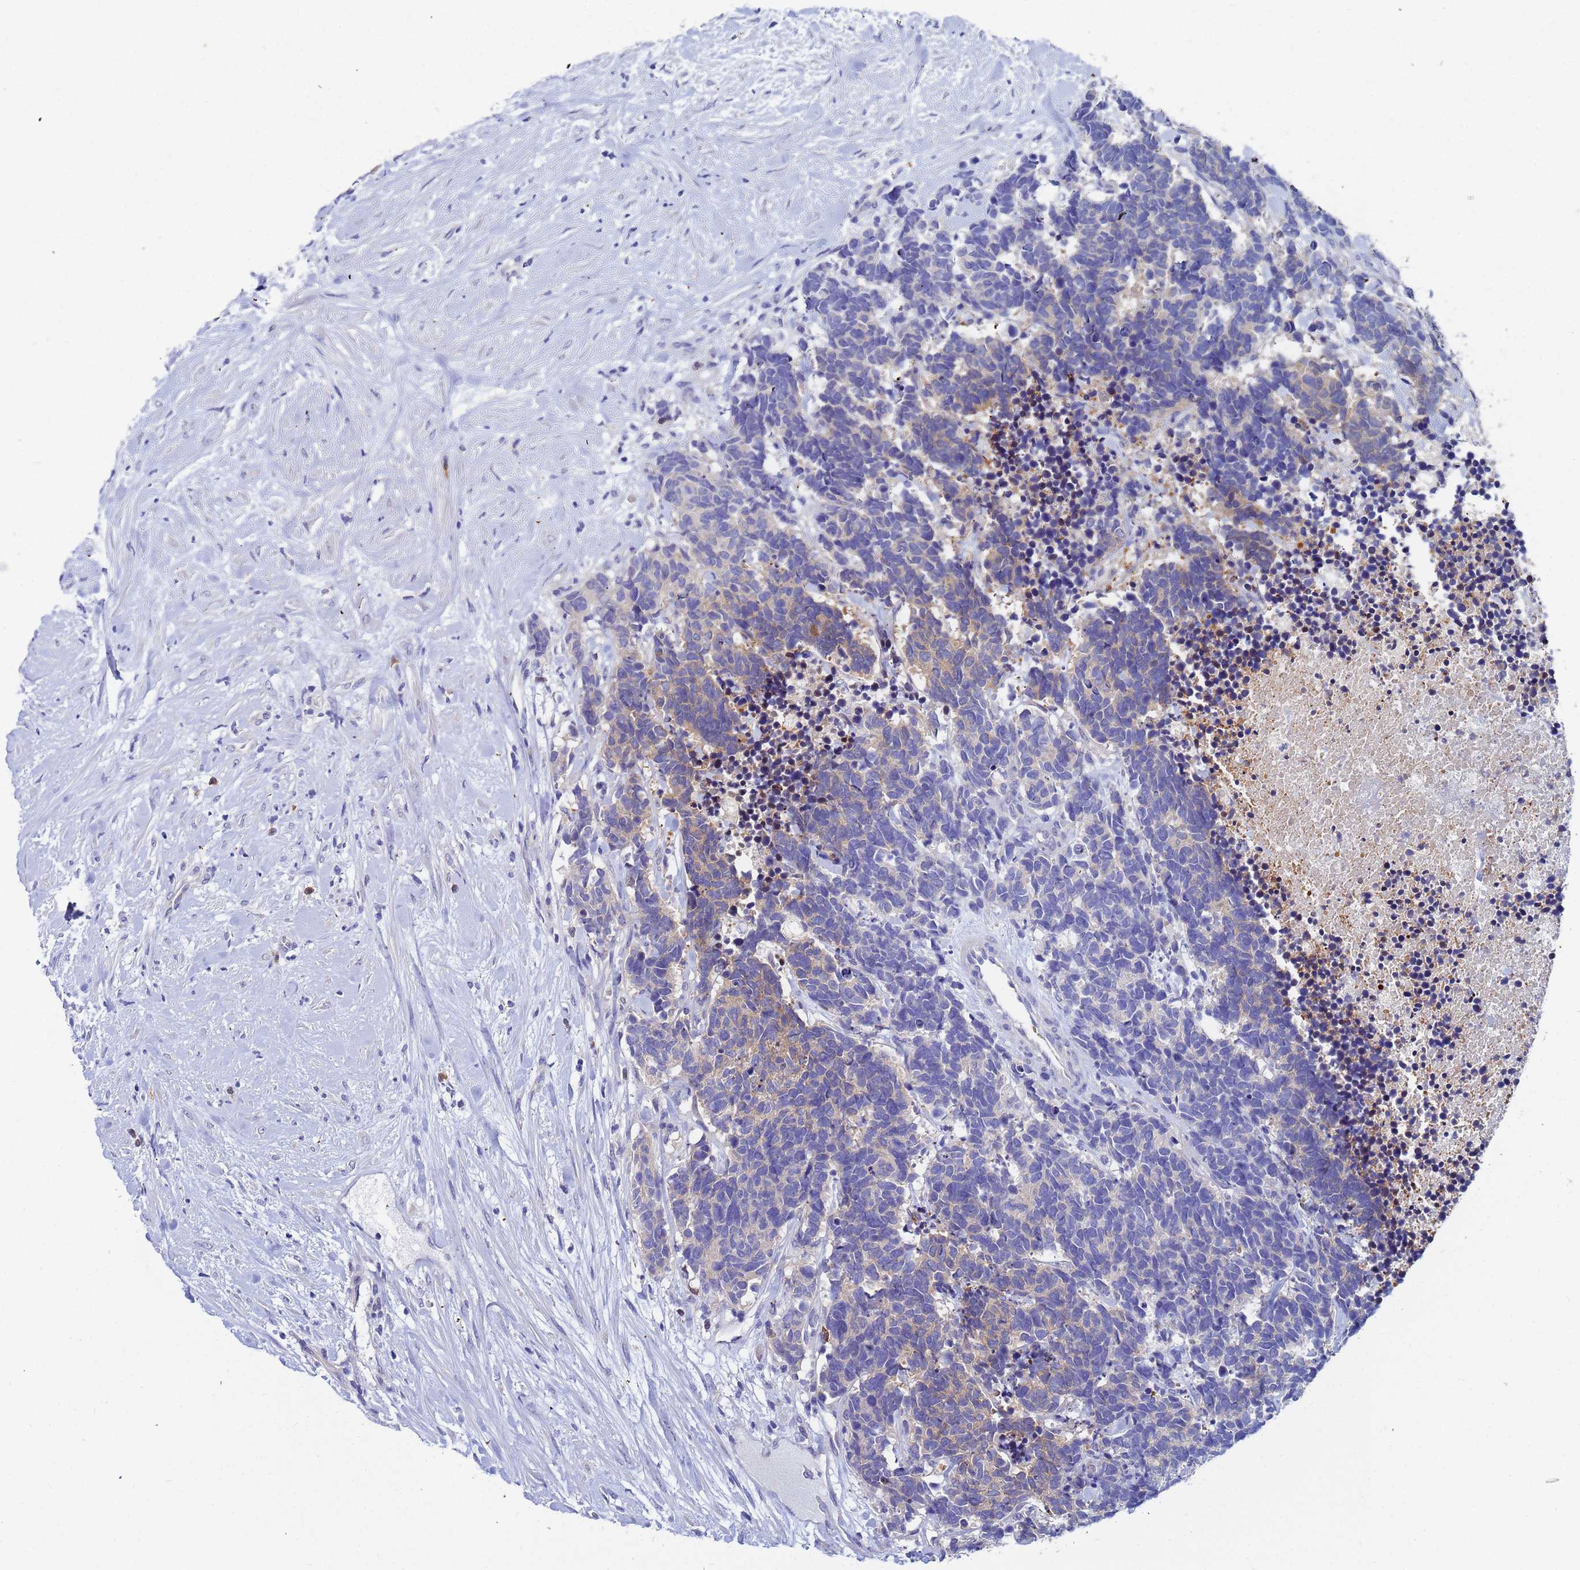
{"staining": {"intensity": "moderate", "quantity": "<25%", "location": "cytoplasmic/membranous"}, "tissue": "carcinoid", "cell_type": "Tumor cells", "image_type": "cancer", "snomed": [{"axis": "morphology", "description": "Carcinoma, NOS"}, {"axis": "morphology", "description": "Carcinoid, malignant, NOS"}, {"axis": "topography", "description": "Prostate"}], "caption": "Malignant carcinoid tissue reveals moderate cytoplasmic/membranous positivity in about <25% of tumor cells, visualized by immunohistochemistry.", "gene": "TTLL11", "patient": {"sex": "male", "age": 57}}